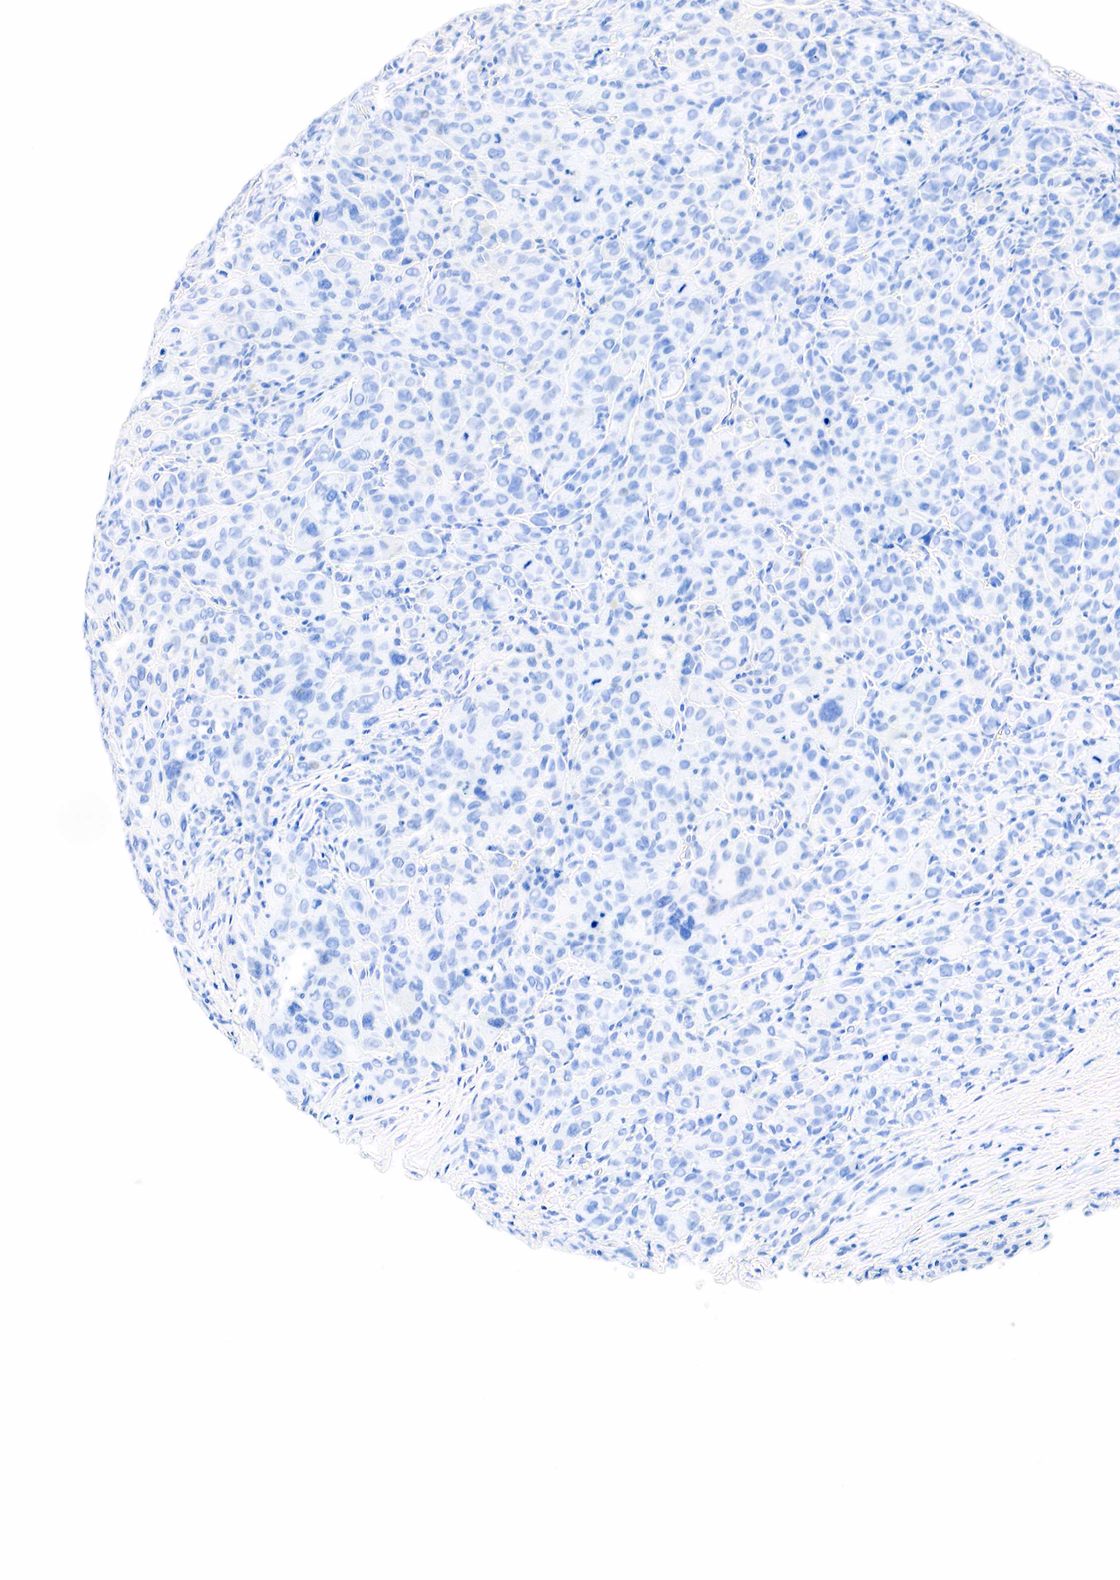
{"staining": {"intensity": "negative", "quantity": "none", "location": "none"}, "tissue": "melanoma", "cell_type": "Tumor cells", "image_type": "cancer", "snomed": [{"axis": "morphology", "description": "Malignant melanoma, Metastatic site"}, {"axis": "topography", "description": "Skin"}], "caption": "The photomicrograph reveals no staining of tumor cells in malignant melanoma (metastatic site).", "gene": "PTH", "patient": {"sex": "male", "age": 32}}